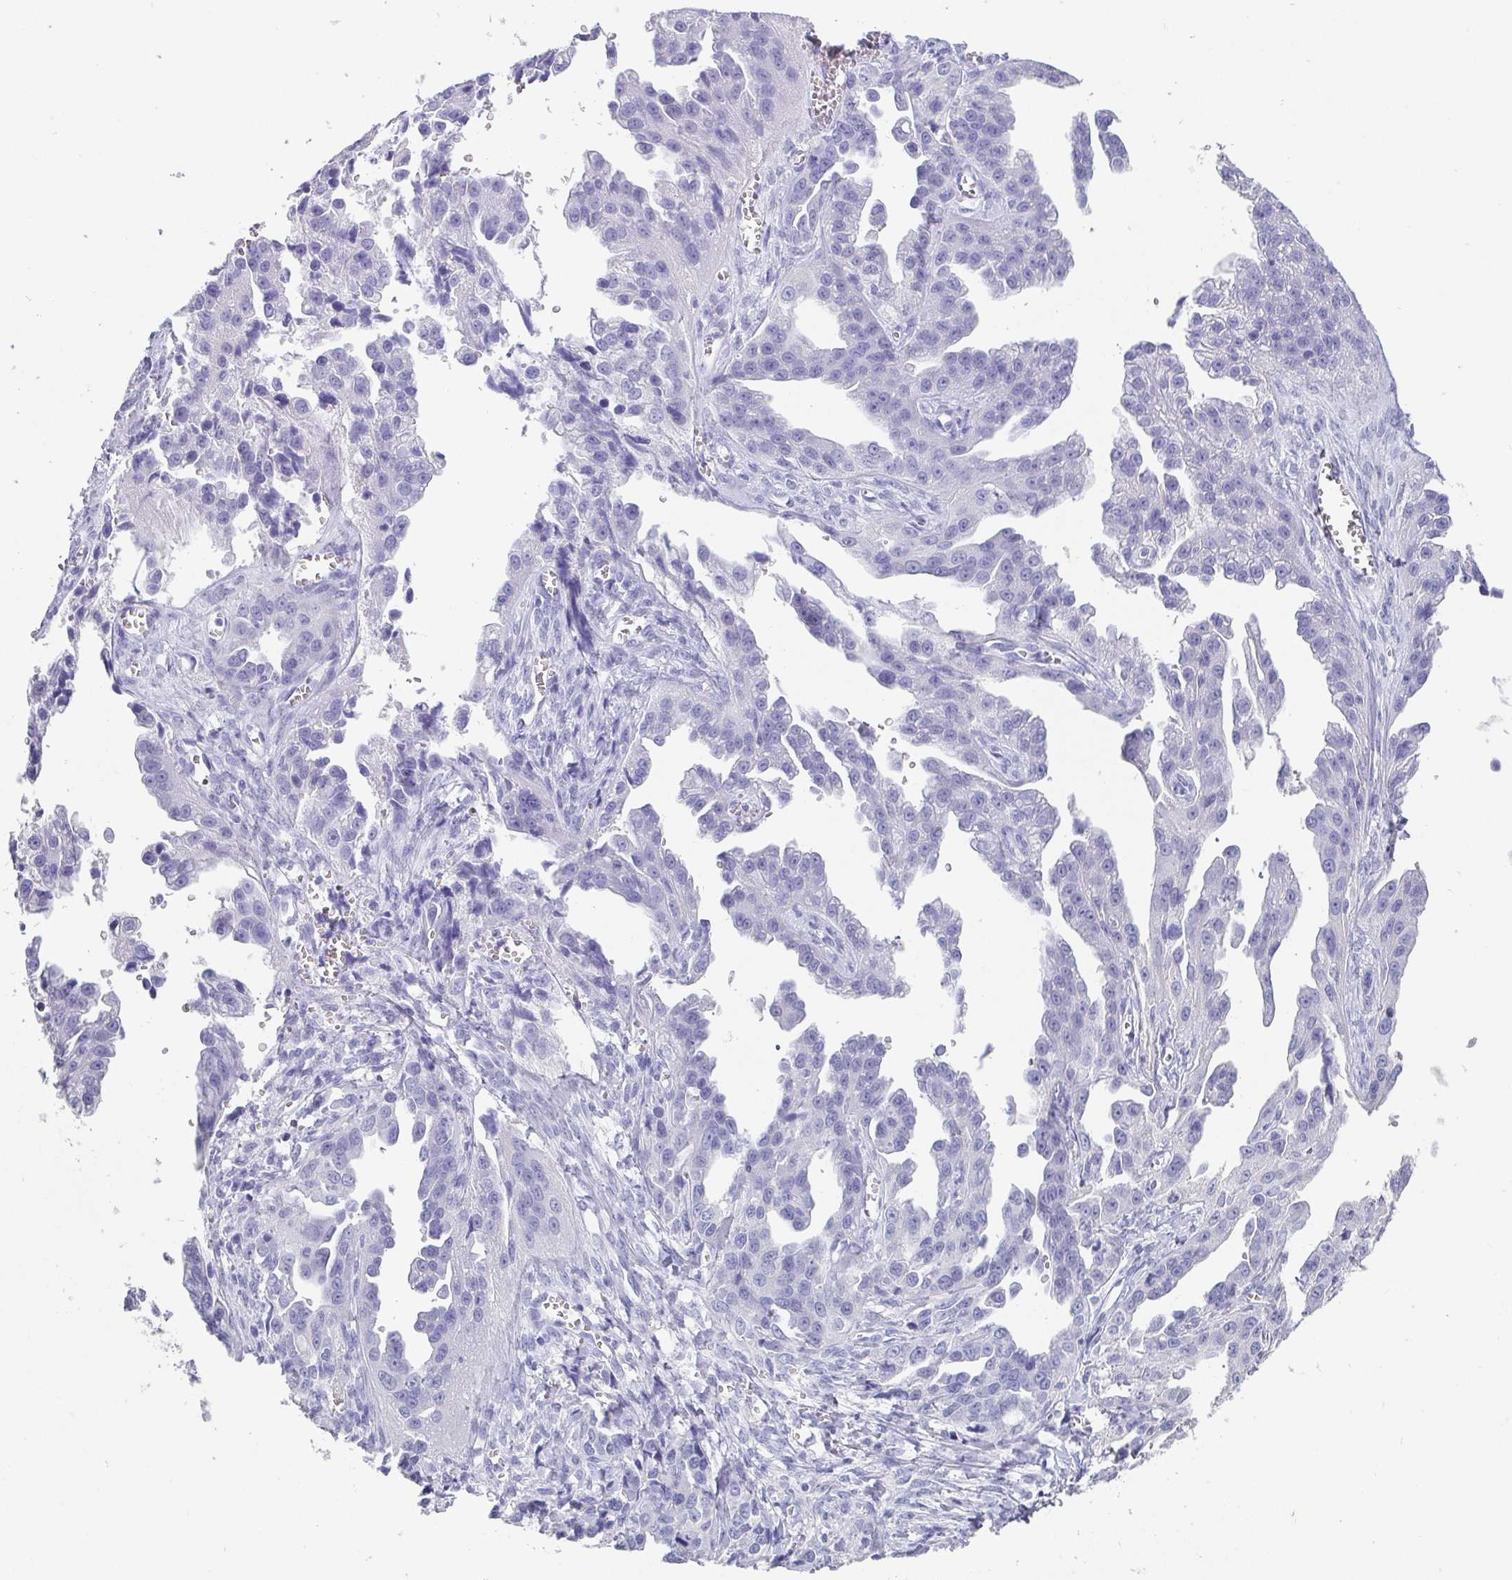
{"staining": {"intensity": "negative", "quantity": "none", "location": "none"}, "tissue": "ovarian cancer", "cell_type": "Tumor cells", "image_type": "cancer", "snomed": [{"axis": "morphology", "description": "Cystadenocarcinoma, serous, NOS"}, {"axis": "topography", "description": "Ovary"}], "caption": "This is a micrograph of immunohistochemistry (IHC) staining of ovarian cancer, which shows no expression in tumor cells.", "gene": "SCGN", "patient": {"sex": "female", "age": 75}}